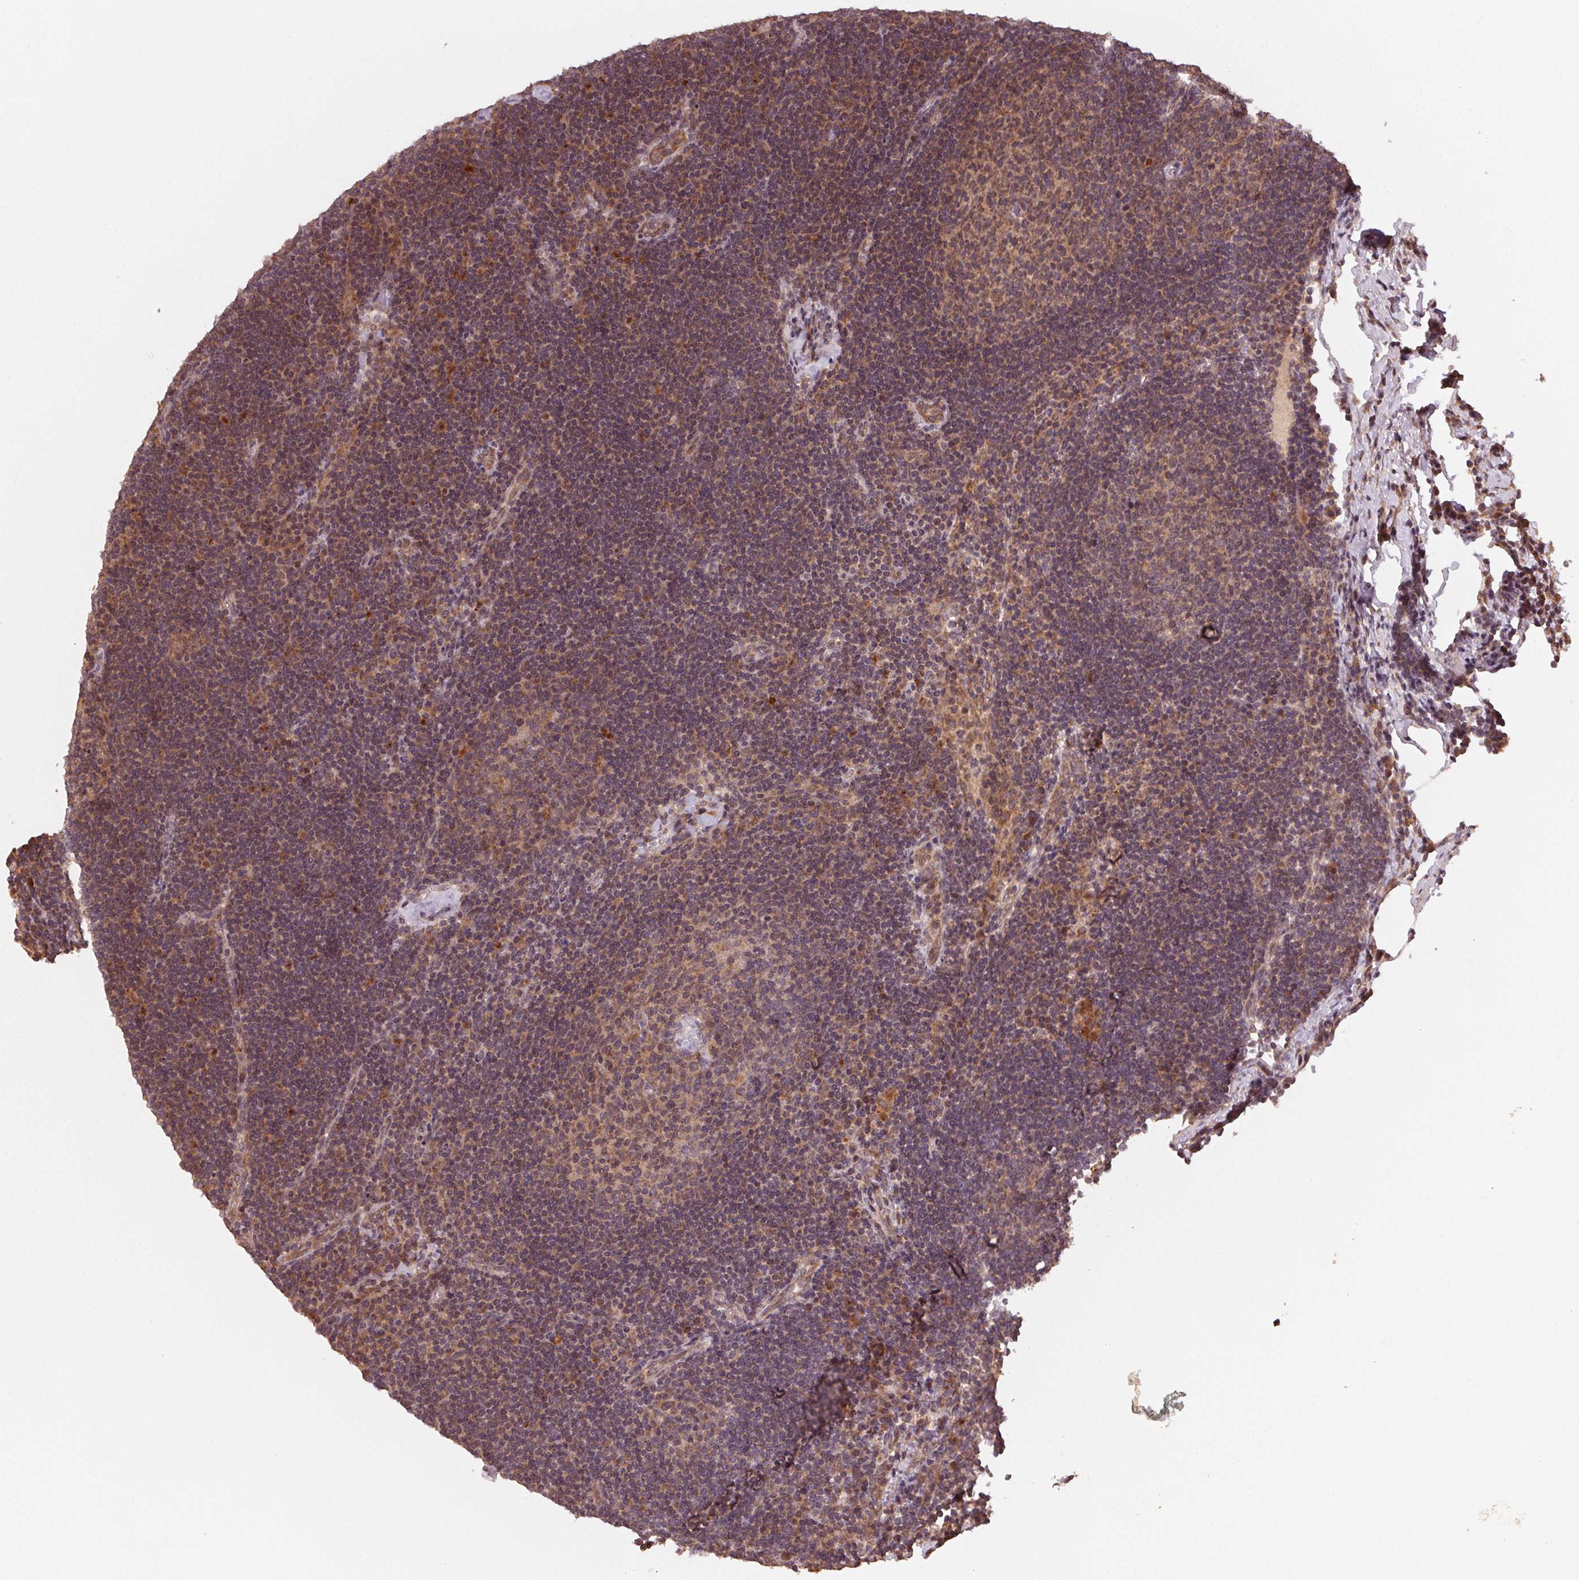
{"staining": {"intensity": "weak", "quantity": "25%-75%", "location": "cytoplasmic/membranous"}, "tissue": "lymph node", "cell_type": "Germinal center cells", "image_type": "normal", "snomed": [{"axis": "morphology", "description": "Normal tissue, NOS"}, {"axis": "topography", "description": "Lymph node"}], "caption": "Weak cytoplasmic/membranous staining for a protein is seen in about 25%-75% of germinal center cells of normal lymph node using IHC.", "gene": "WBP2", "patient": {"sex": "male", "age": 67}}